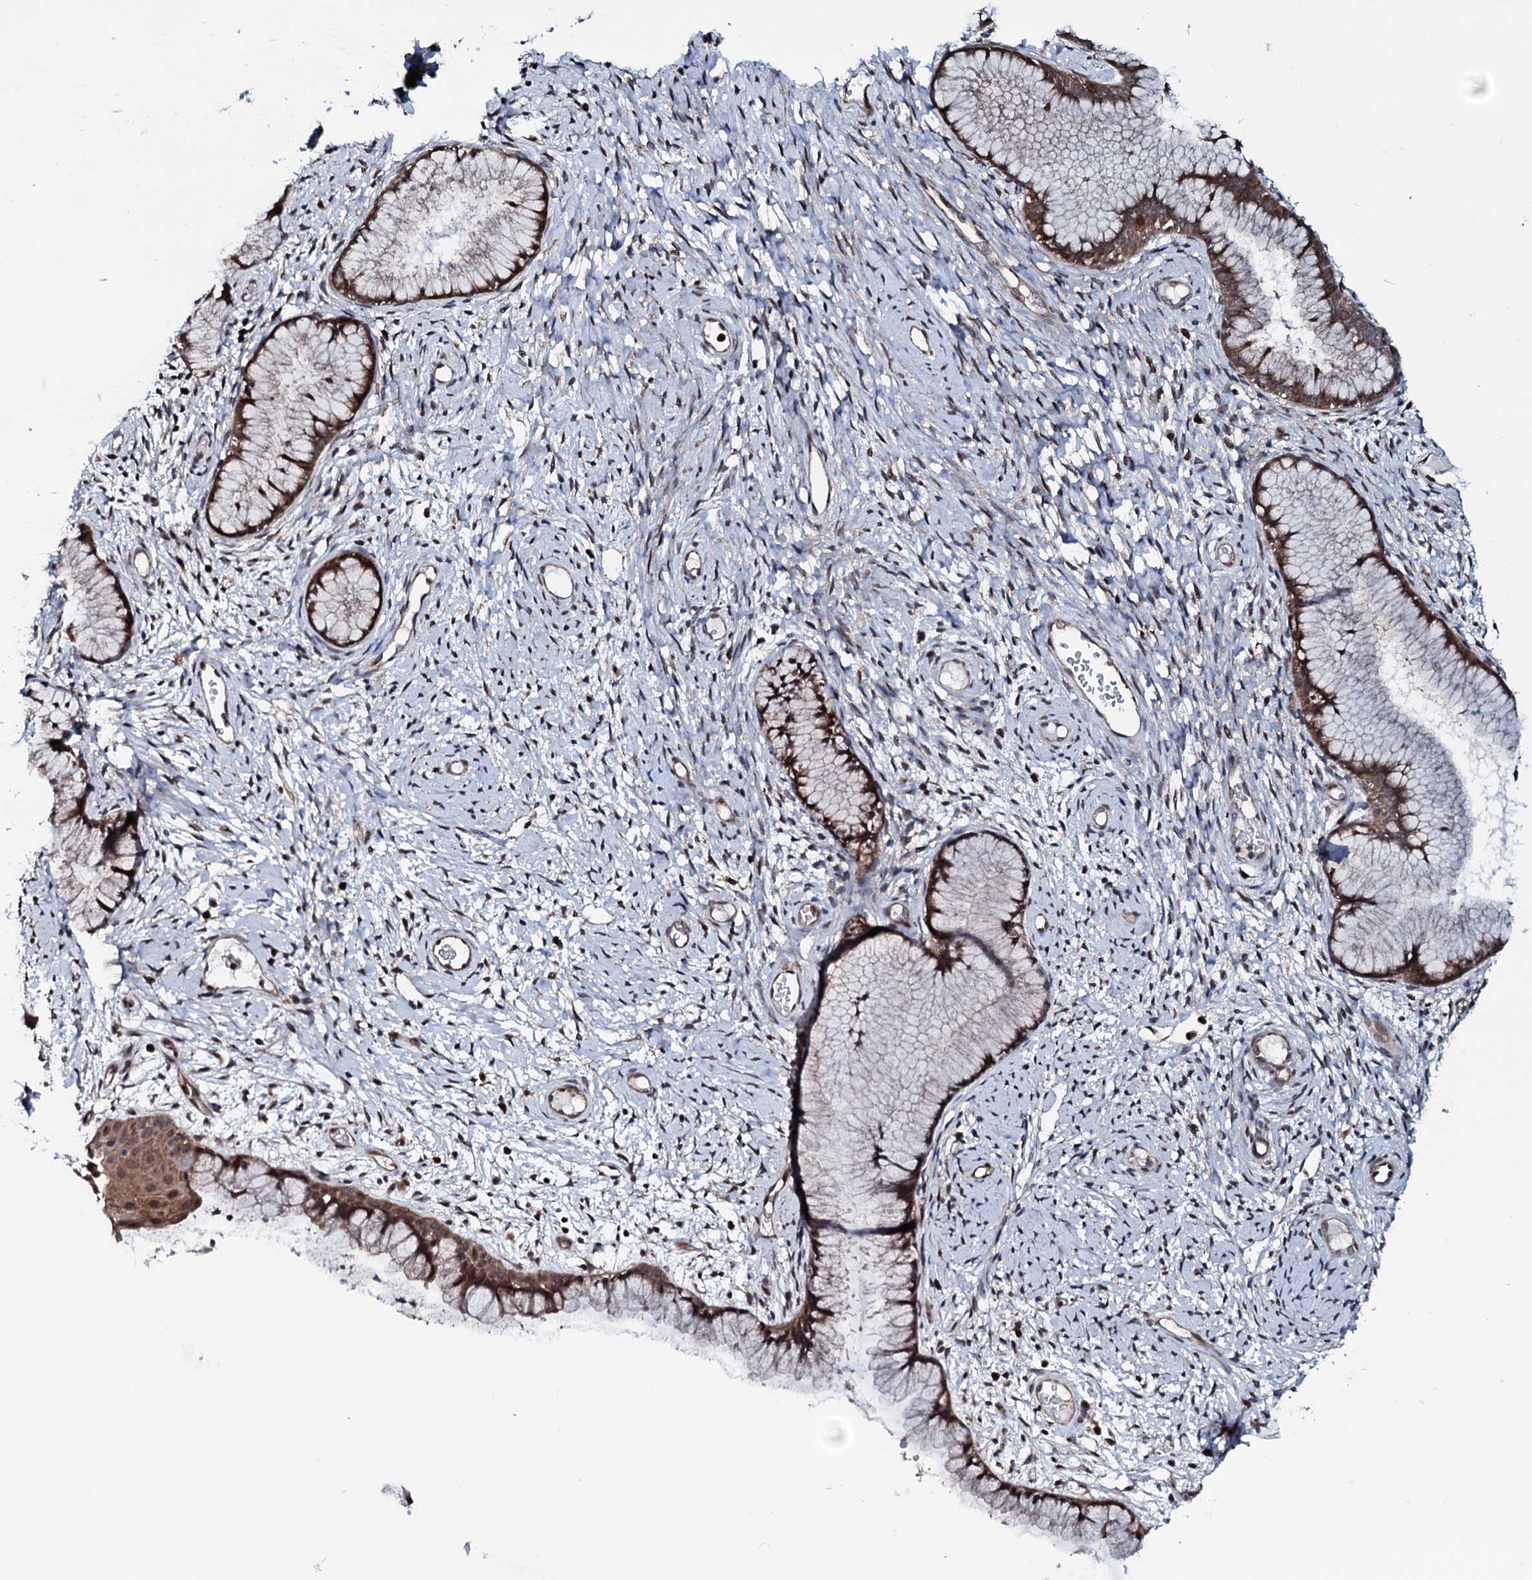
{"staining": {"intensity": "moderate", "quantity": ">75%", "location": "cytoplasmic/membranous,nuclear"}, "tissue": "cervix", "cell_type": "Glandular cells", "image_type": "normal", "snomed": [{"axis": "morphology", "description": "Normal tissue, NOS"}, {"axis": "topography", "description": "Cervix"}], "caption": "Brown immunohistochemical staining in normal human cervix displays moderate cytoplasmic/membranous,nuclear positivity in about >75% of glandular cells.", "gene": "OGFOD2", "patient": {"sex": "female", "age": 42}}